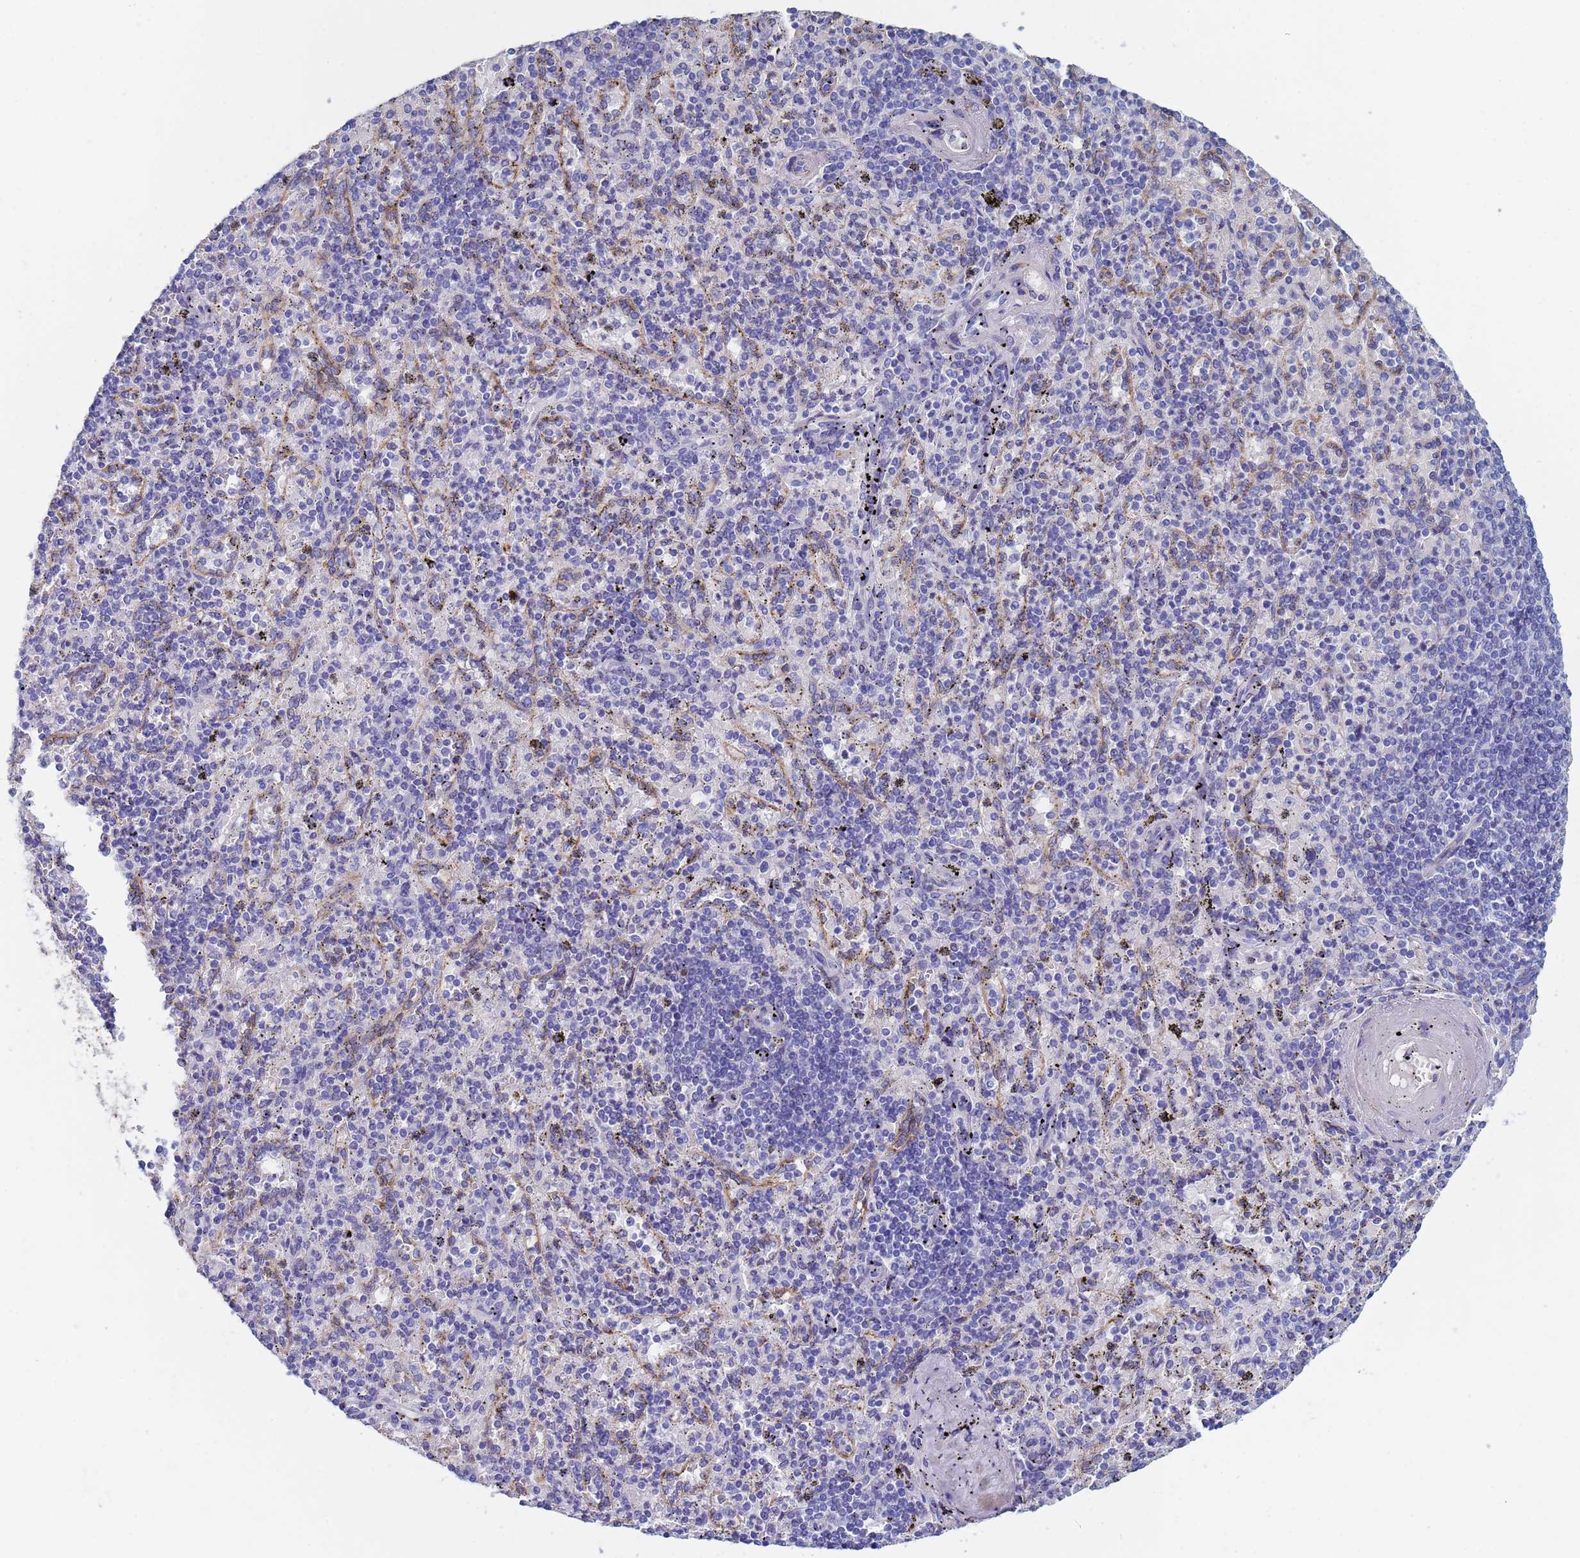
{"staining": {"intensity": "negative", "quantity": "none", "location": "none"}, "tissue": "spleen", "cell_type": "Cells in red pulp", "image_type": "normal", "snomed": [{"axis": "morphology", "description": "Normal tissue, NOS"}, {"axis": "topography", "description": "Spleen"}], "caption": "DAB (3,3'-diaminobenzidine) immunohistochemical staining of normal spleen exhibits no significant staining in cells in red pulp.", "gene": "GDAP2", "patient": {"sex": "male", "age": 82}}